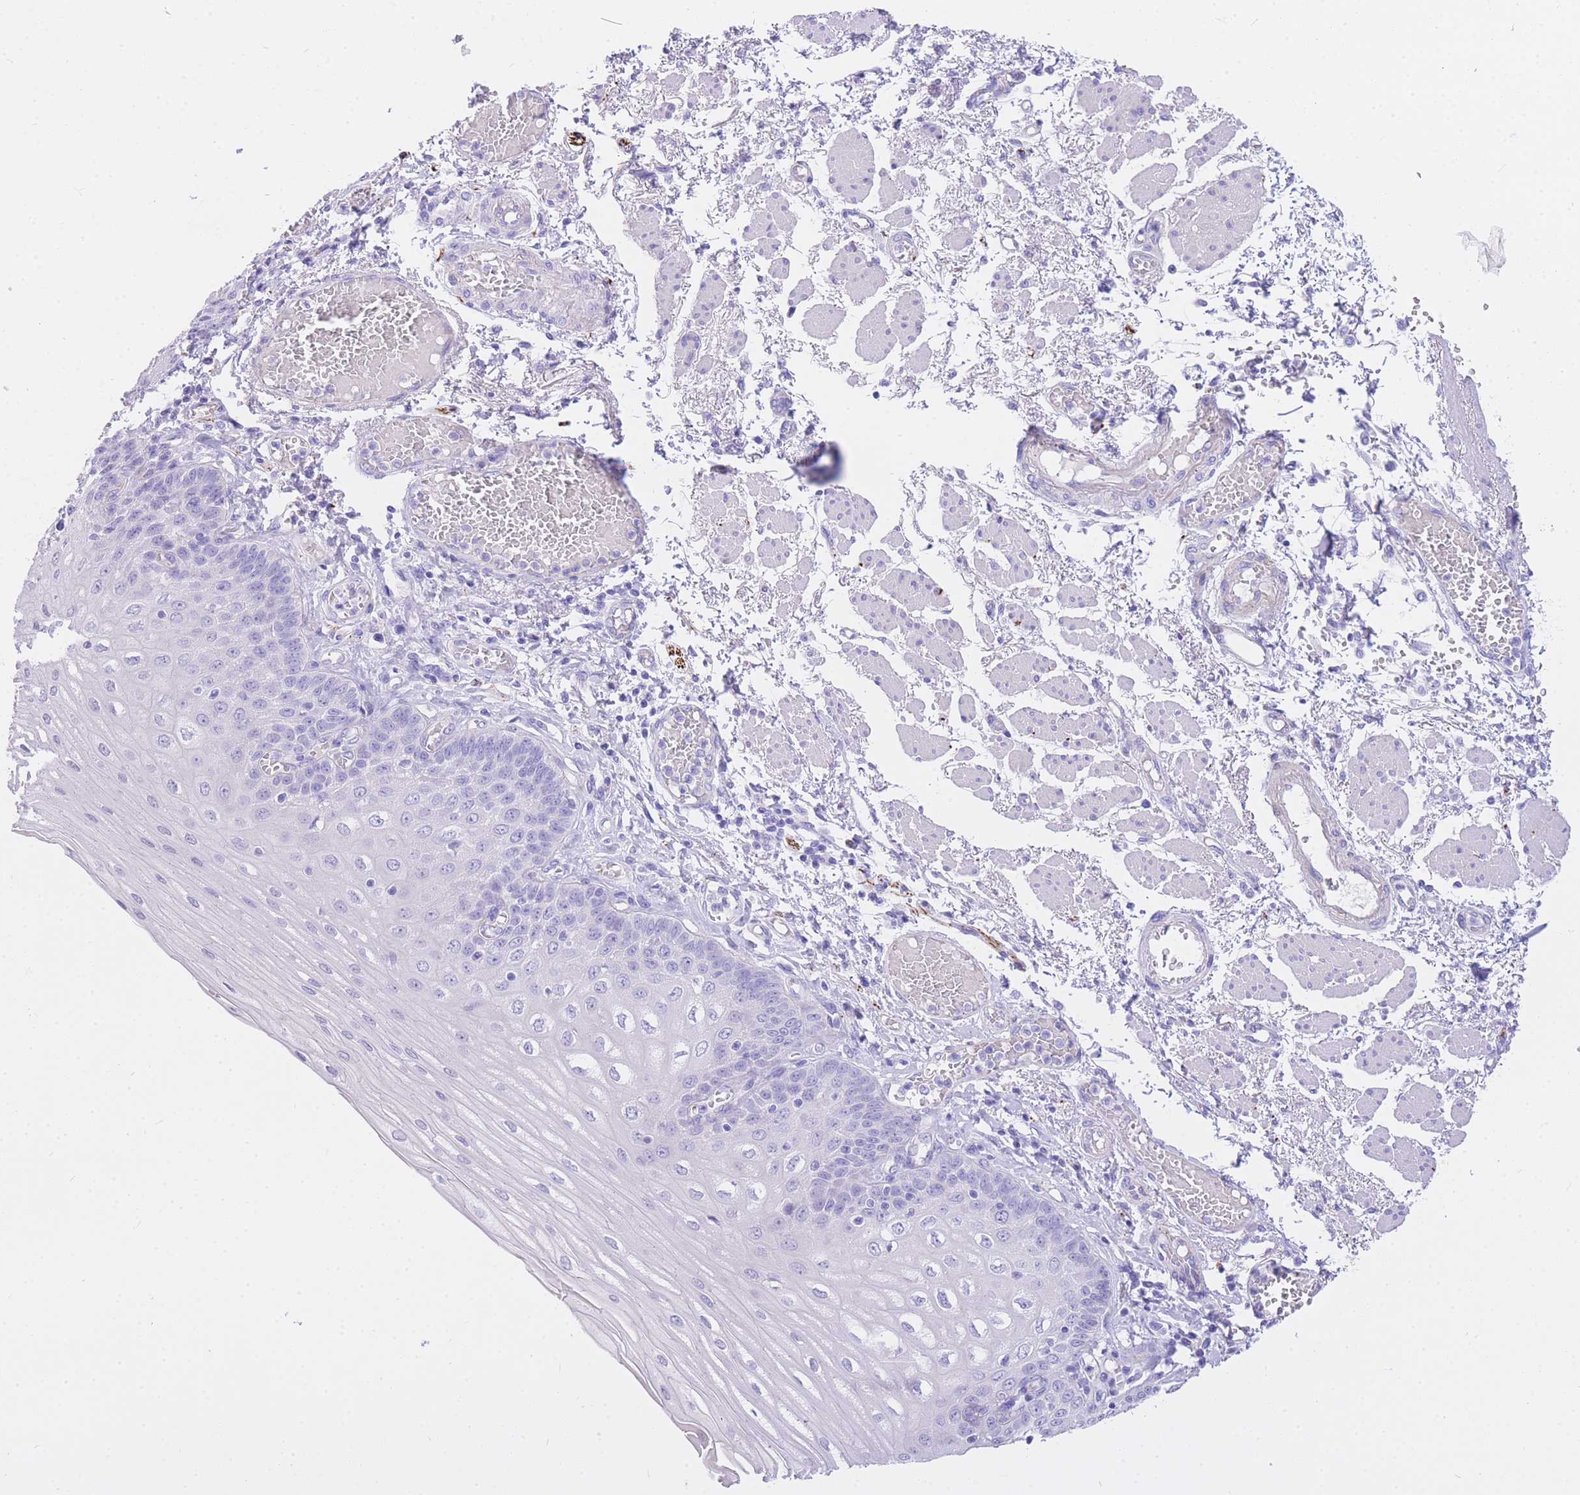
{"staining": {"intensity": "negative", "quantity": "none", "location": "none"}, "tissue": "esophagus", "cell_type": "Squamous epithelial cells", "image_type": "normal", "snomed": [{"axis": "morphology", "description": "Normal tissue, NOS"}, {"axis": "topography", "description": "Esophagus"}], "caption": "Immunohistochemical staining of unremarkable human esophagus displays no significant staining in squamous epithelial cells.", "gene": "UPK1A", "patient": {"sex": "male", "age": 81}}